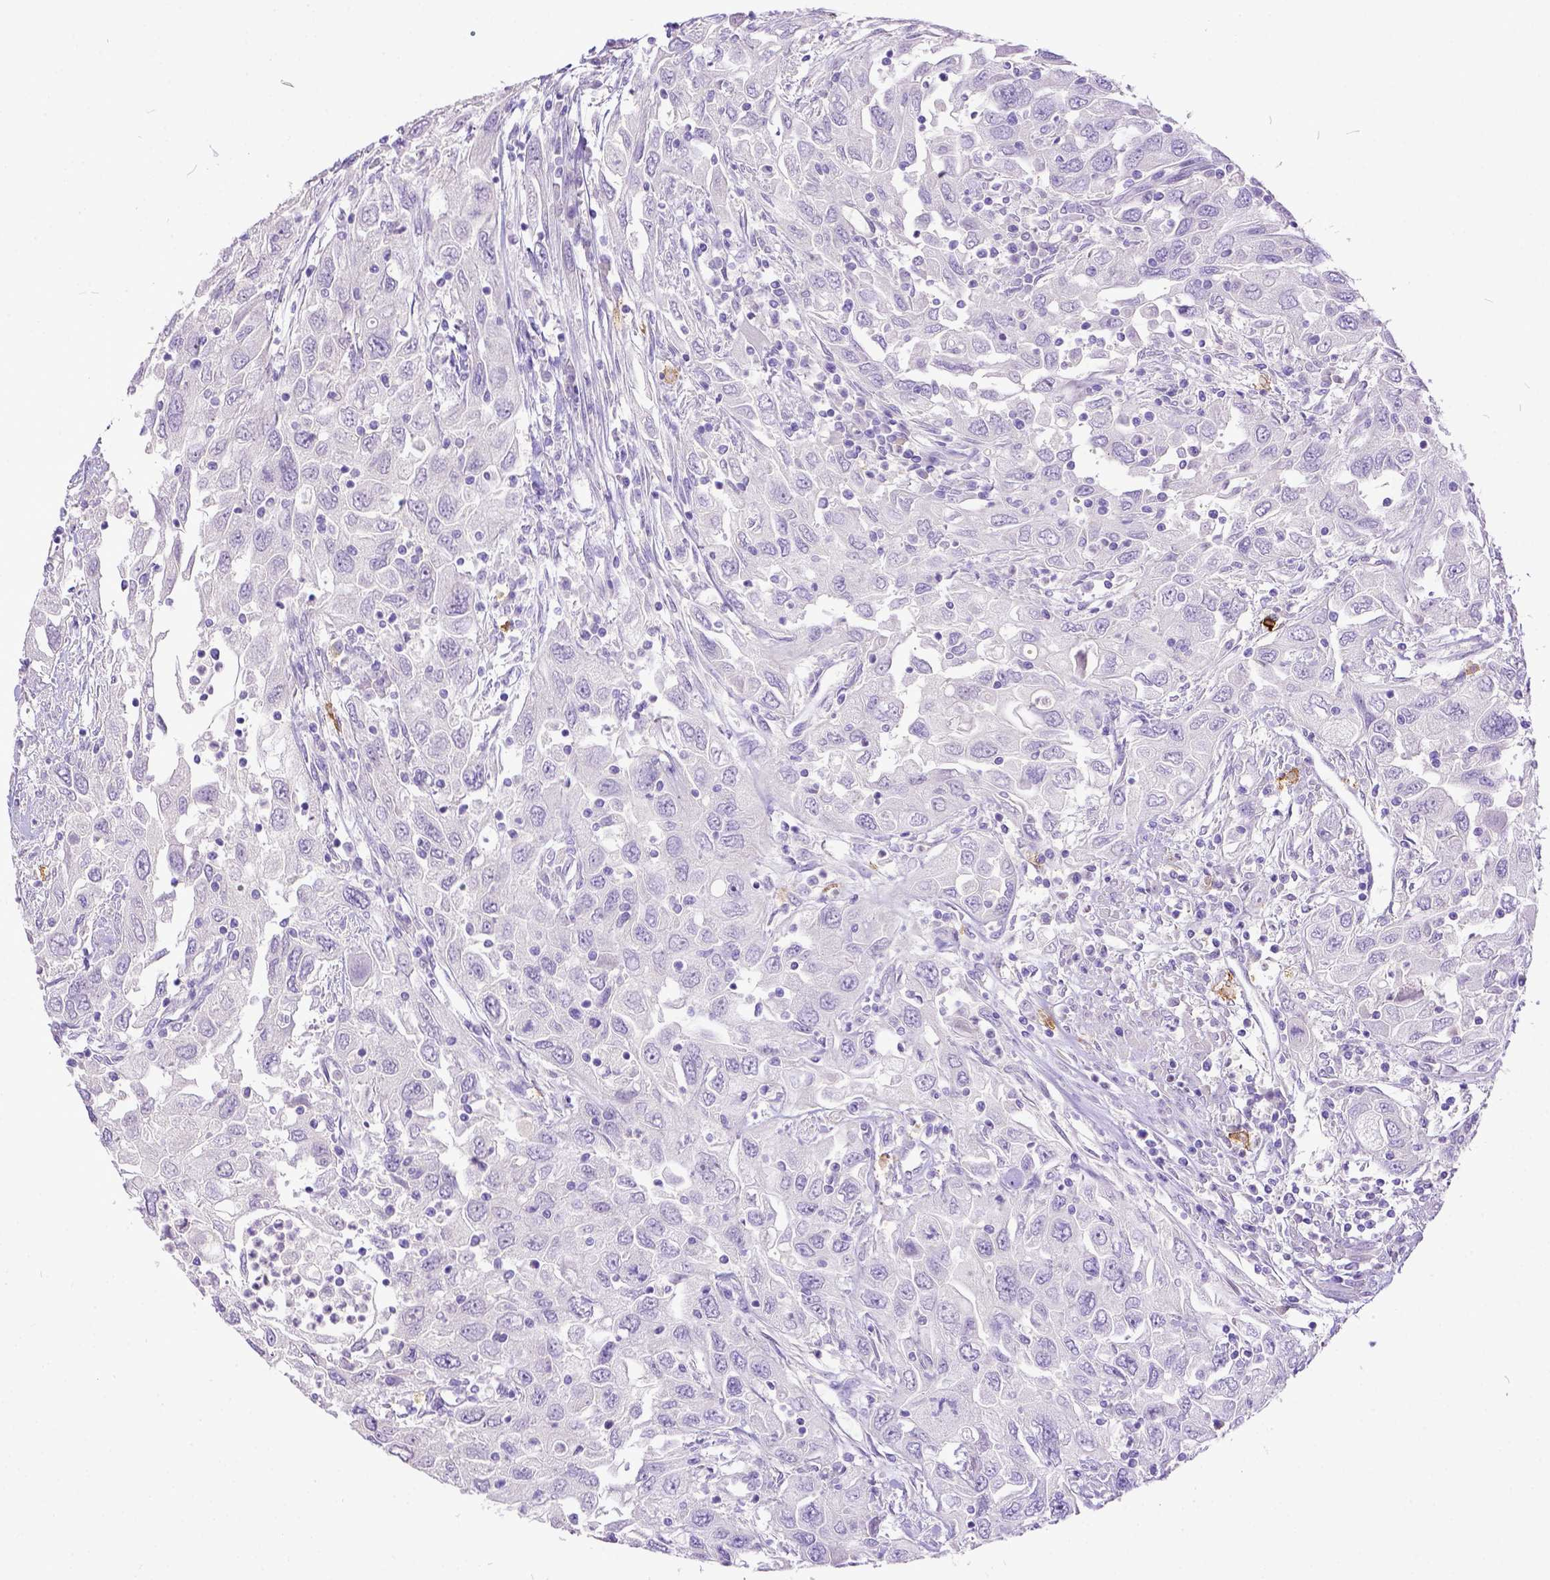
{"staining": {"intensity": "negative", "quantity": "none", "location": "none"}, "tissue": "urothelial cancer", "cell_type": "Tumor cells", "image_type": "cancer", "snomed": [{"axis": "morphology", "description": "Urothelial carcinoma, High grade"}, {"axis": "topography", "description": "Urinary bladder"}], "caption": "Tumor cells show no significant expression in urothelial carcinoma (high-grade).", "gene": "KIT", "patient": {"sex": "male", "age": 76}}